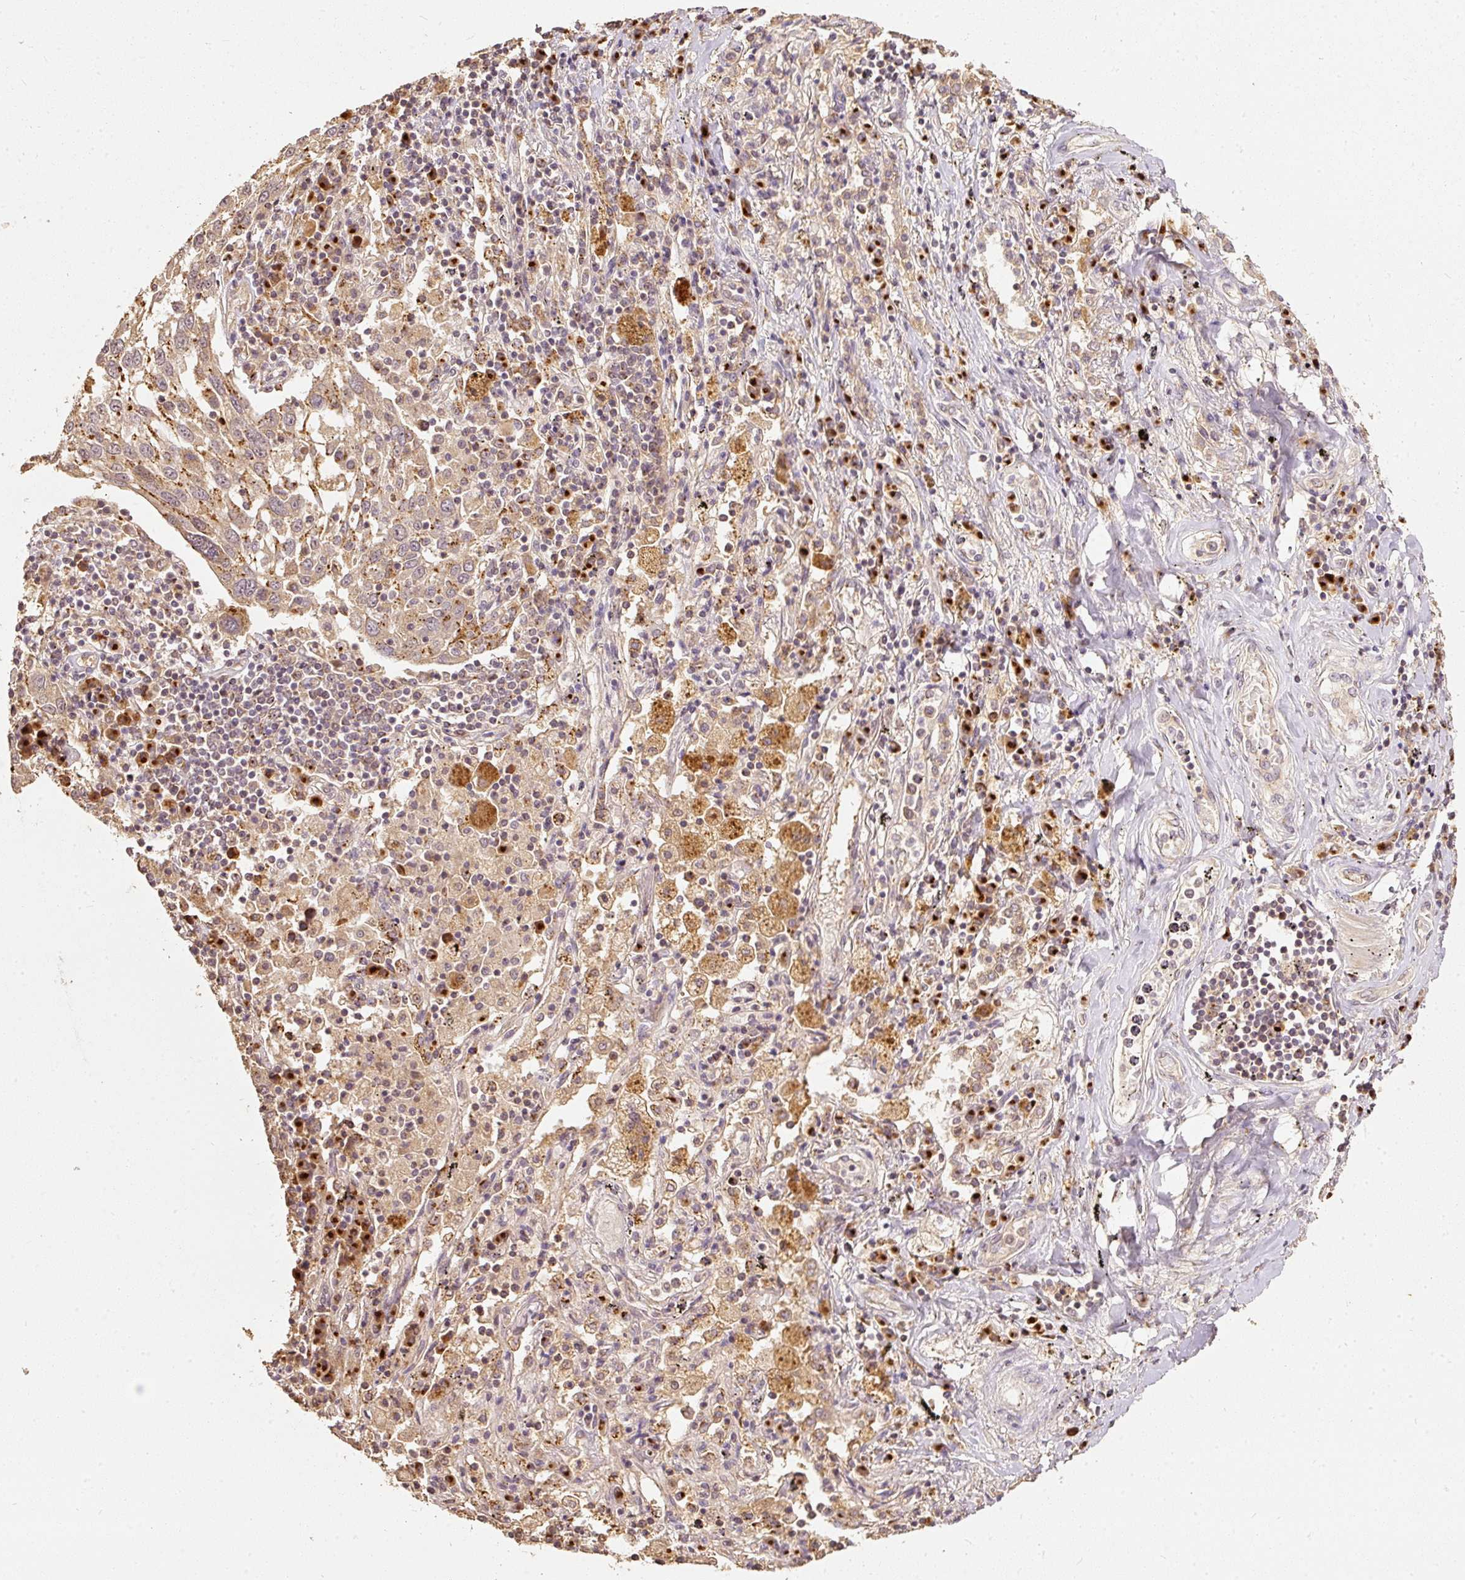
{"staining": {"intensity": "moderate", "quantity": ">75%", "location": "cytoplasmic/membranous"}, "tissue": "lung cancer", "cell_type": "Tumor cells", "image_type": "cancer", "snomed": [{"axis": "morphology", "description": "Squamous cell carcinoma, NOS"}, {"axis": "topography", "description": "Lung"}], "caption": "The immunohistochemical stain shows moderate cytoplasmic/membranous staining in tumor cells of lung squamous cell carcinoma tissue.", "gene": "FUT8", "patient": {"sex": "male", "age": 65}}